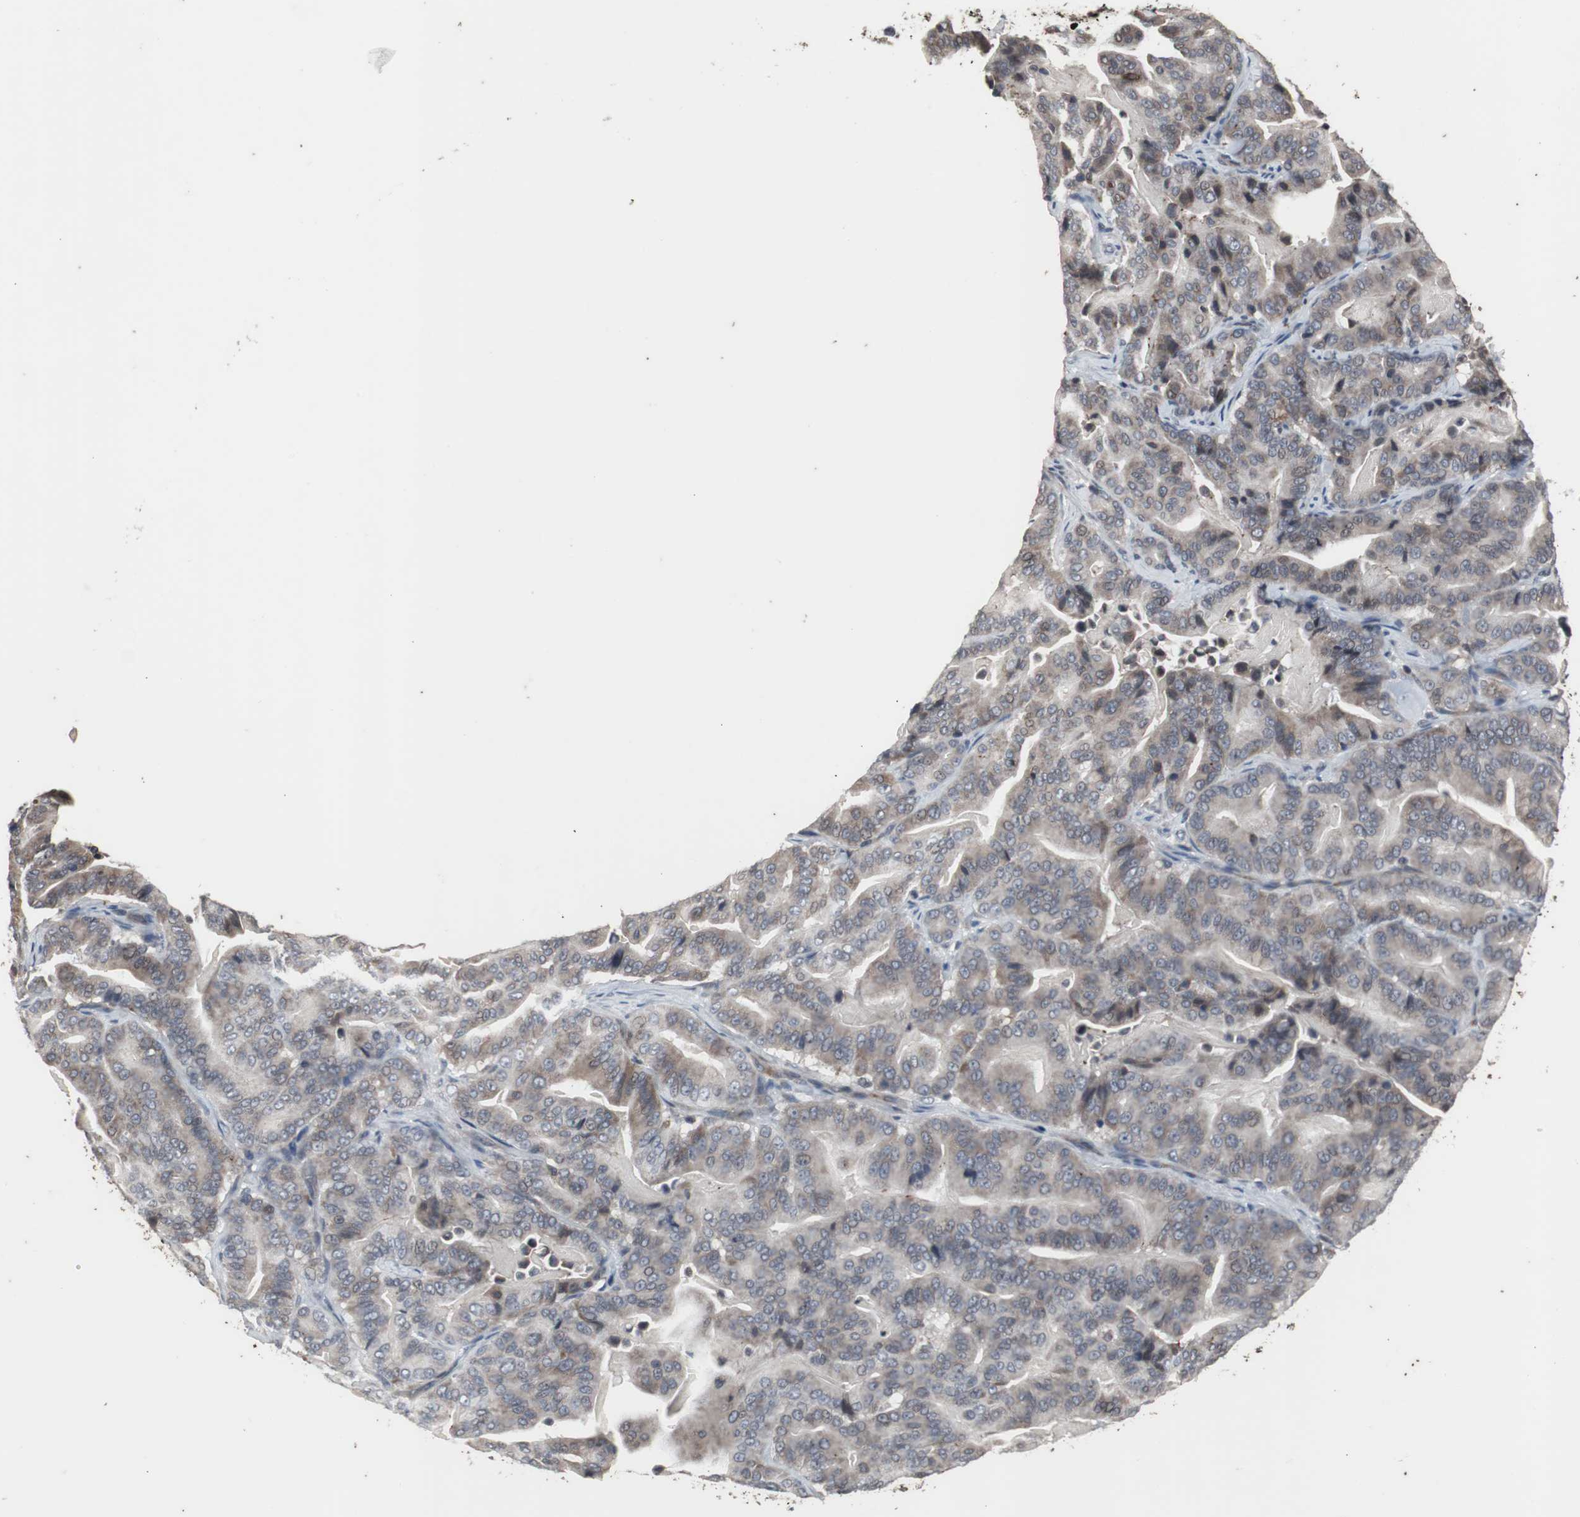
{"staining": {"intensity": "weak", "quantity": "25%-75%", "location": "cytoplasmic/membranous"}, "tissue": "pancreatic cancer", "cell_type": "Tumor cells", "image_type": "cancer", "snomed": [{"axis": "morphology", "description": "Adenocarcinoma, NOS"}, {"axis": "topography", "description": "Pancreas"}], "caption": "This image reveals immunohistochemistry staining of human pancreatic adenocarcinoma, with low weak cytoplasmic/membranous staining in approximately 25%-75% of tumor cells.", "gene": "CRADD", "patient": {"sex": "male", "age": 63}}